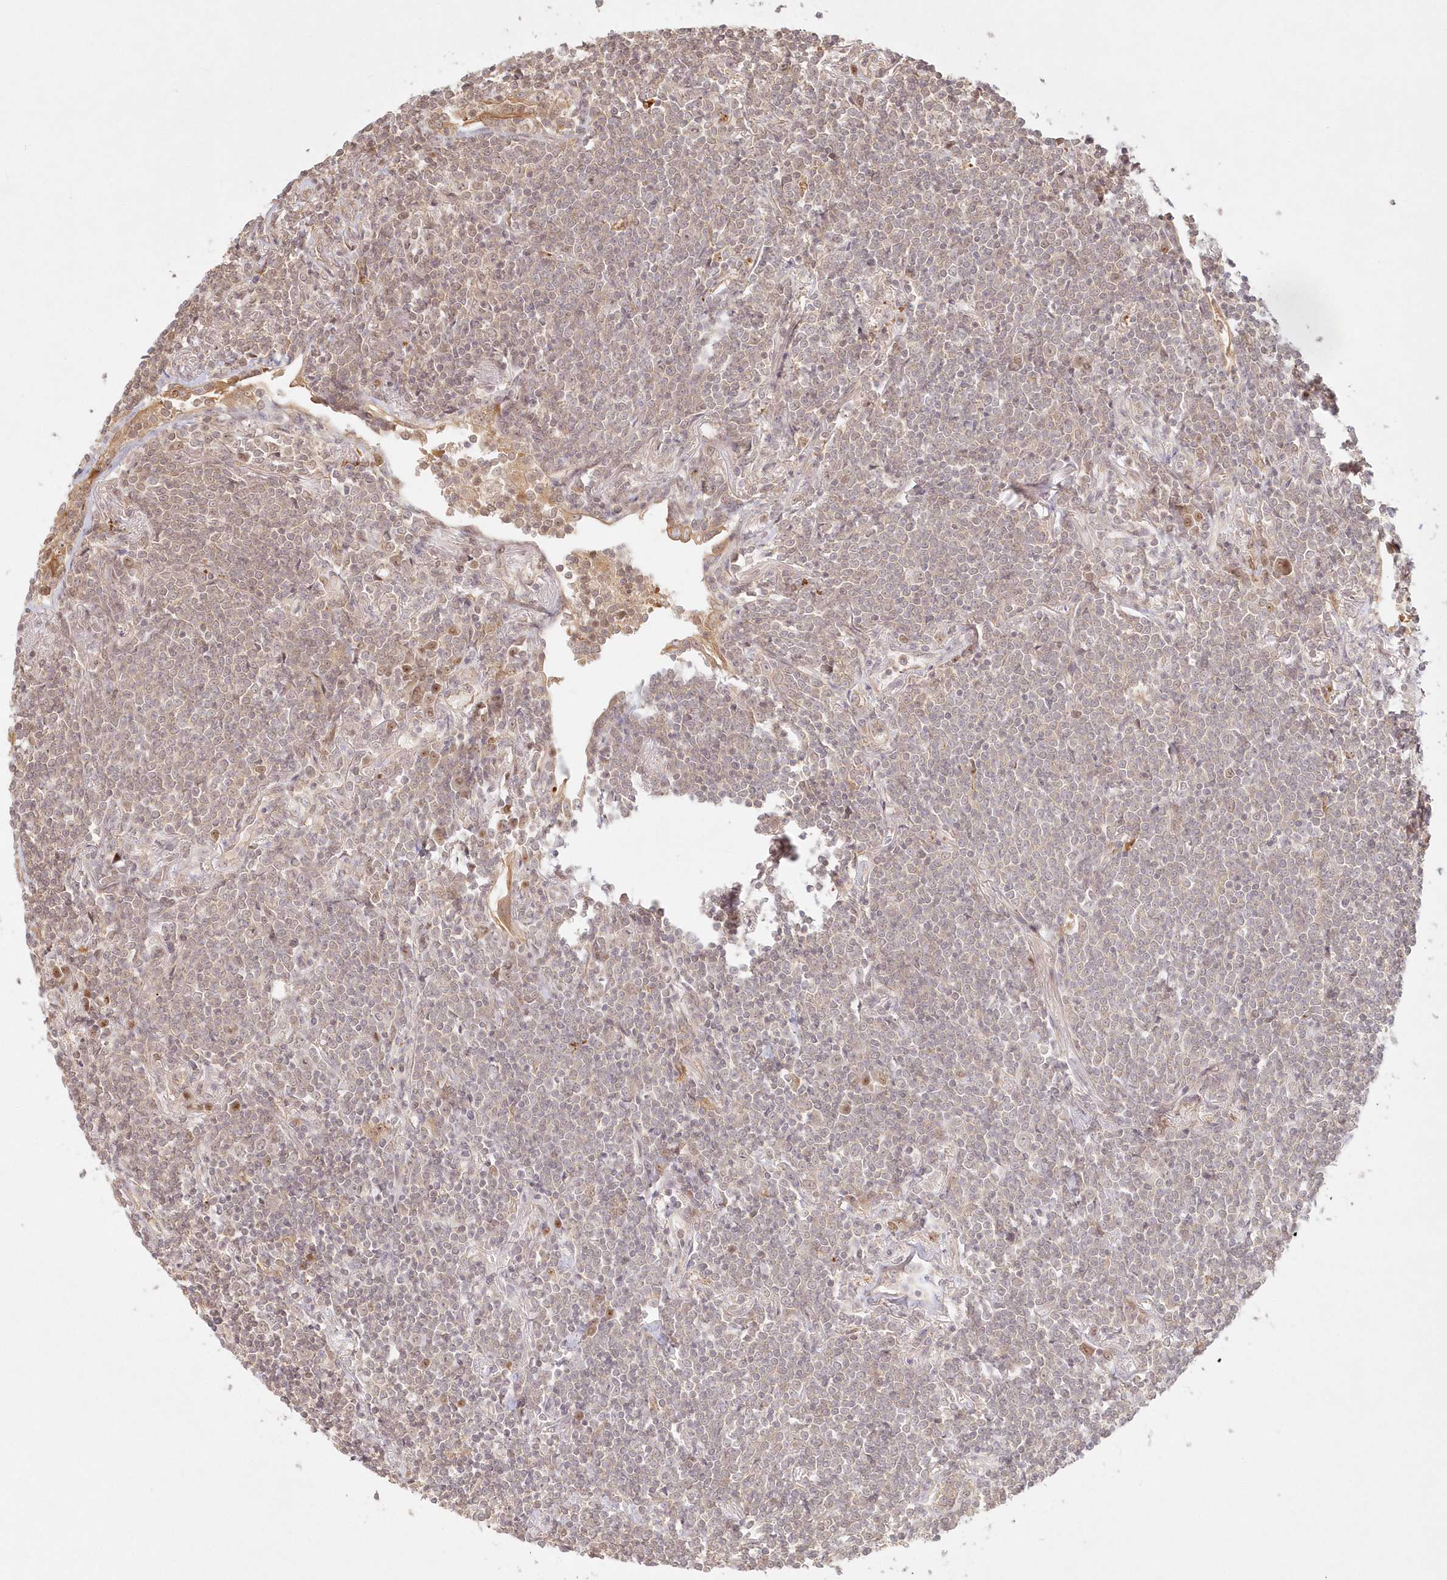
{"staining": {"intensity": "weak", "quantity": "<25%", "location": "cytoplasmic/membranous"}, "tissue": "lymphoma", "cell_type": "Tumor cells", "image_type": "cancer", "snomed": [{"axis": "morphology", "description": "Malignant lymphoma, non-Hodgkin's type, Low grade"}, {"axis": "topography", "description": "Lung"}], "caption": "This is an IHC micrograph of lymphoma. There is no expression in tumor cells.", "gene": "KIAA0232", "patient": {"sex": "female", "age": 71}}